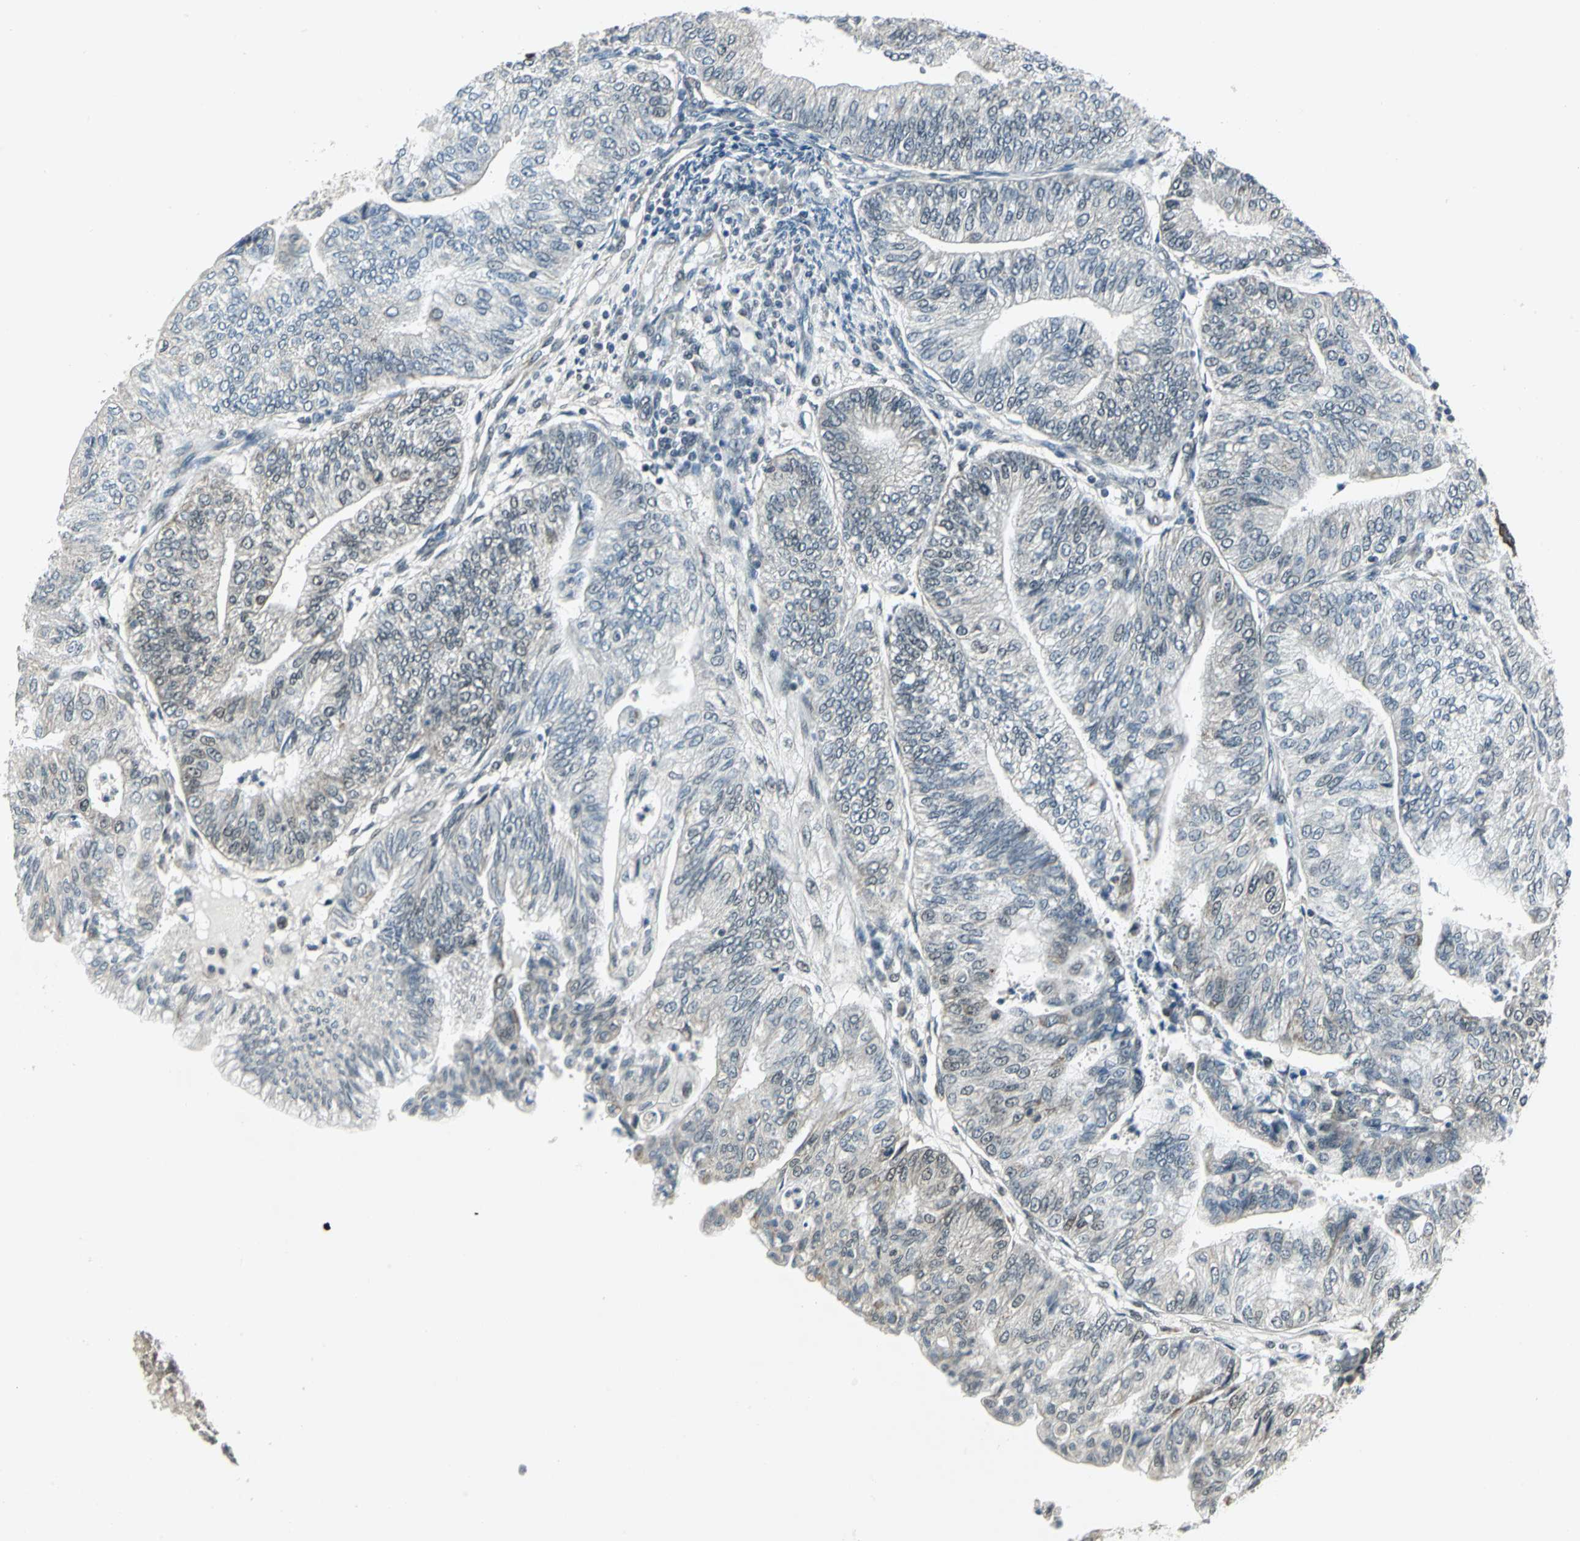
{"staining": {"intensity": "weak", "quantity": "<25%", "location": "cytoplasmic/membranous"}, "tissue": "endometrial cancer", "cell_type": "Tumor cells", "image_type": "cancer", "snomed": [{"axis": "morphology", "description": "Adenocarcinoma, NOS"}, {"axis": "topography", "description": "Endometrium"}], "caption": "This is a micrograph of immunohistochemistry (IHC) staining of adenocarcinoma (endometrial), which shows no expression in tumor cells.", "gene": "MTA1", "patient": {"sex": "female", "age": 59}}